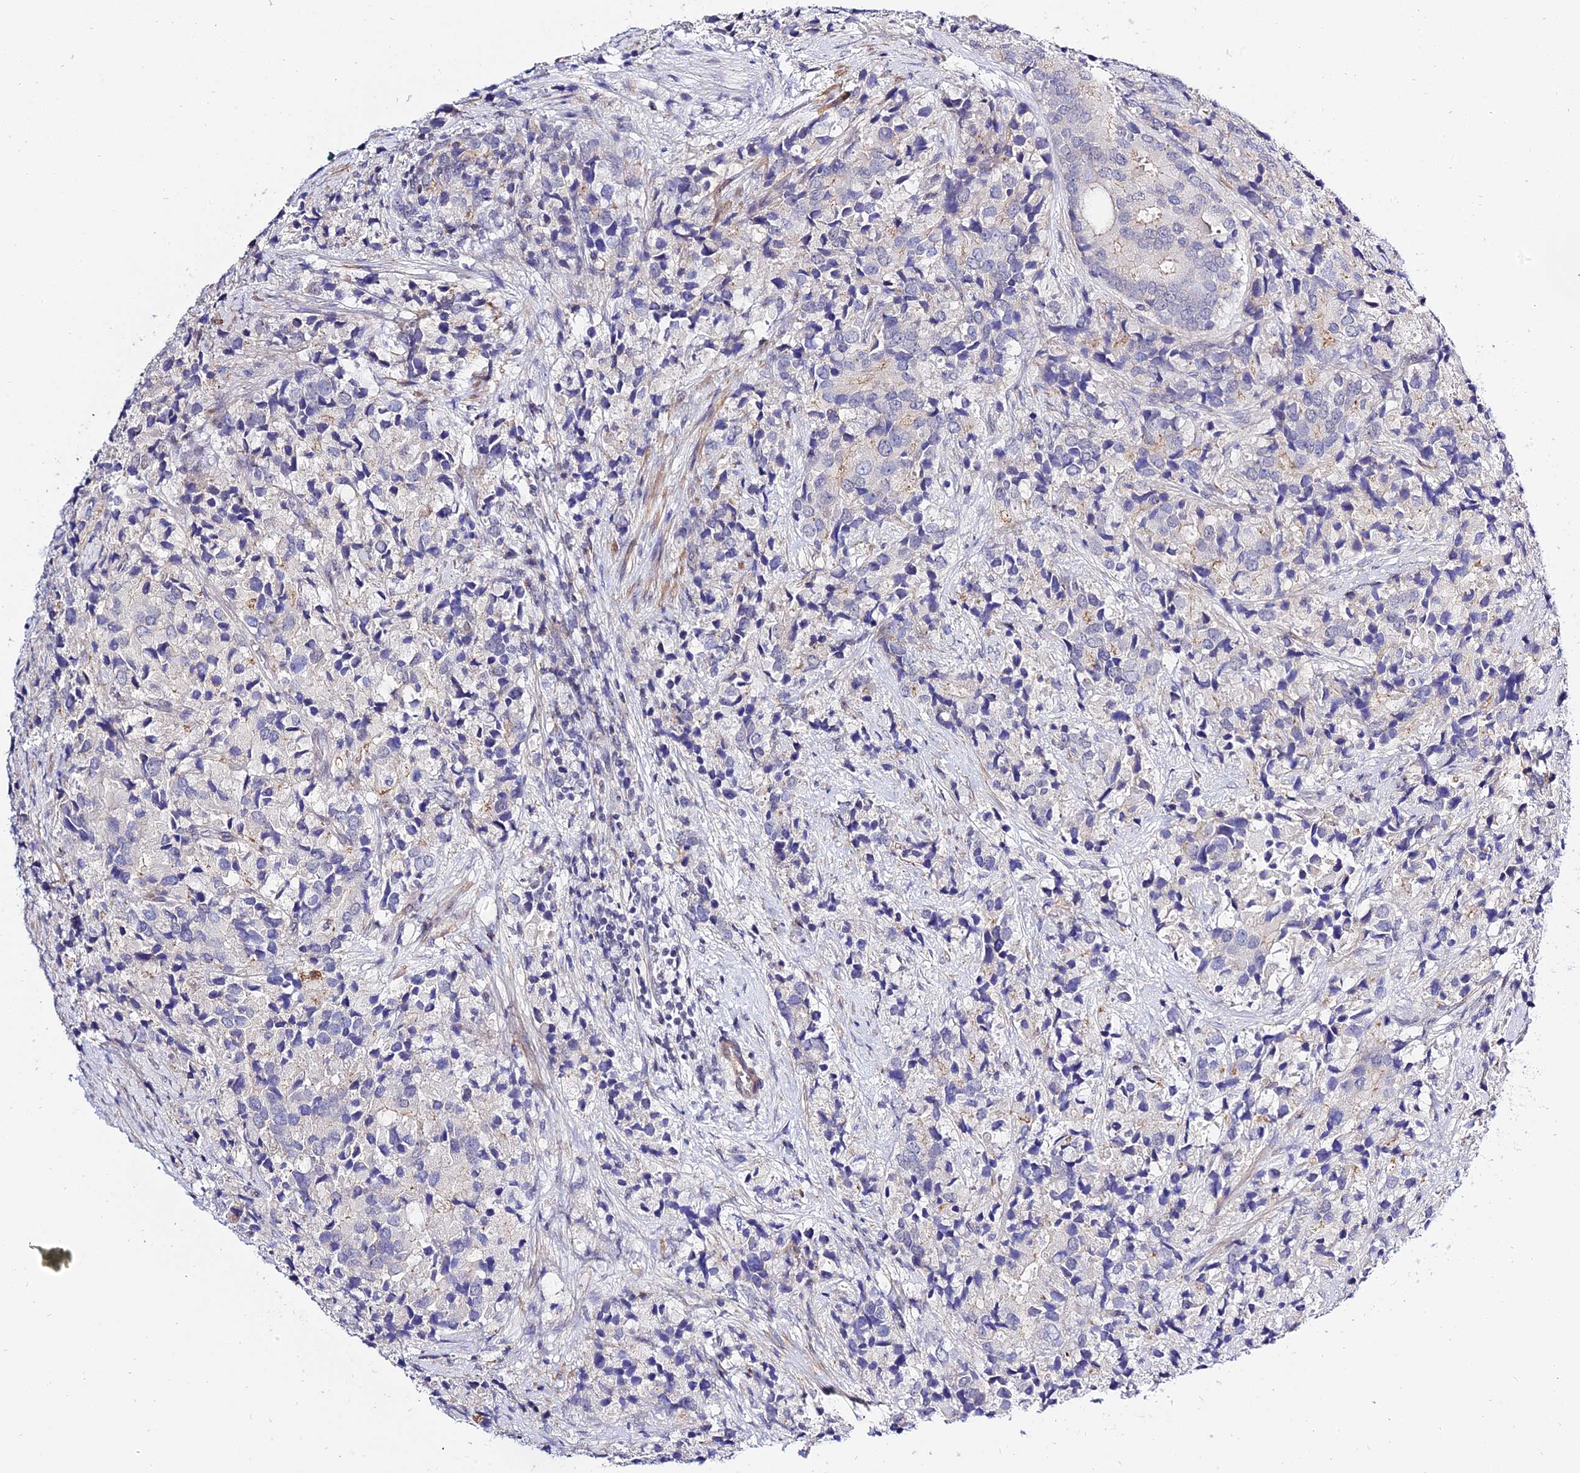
{"staining": {"intensity": "negative", "quantity": "none", "location": "none"}, "tissue": "prostate cancer", "cell_type": "Tumor cells", "image_type": "cancer", "snomed": [{"axis": "morphology", "description": "Adenocarcinoma, High grade"}, {"axis": "topography", "description": "Prostate"}], "caption": "This histopathology image is of prostate cancer stained with immunohistochemistry to label a protein in brown with the nuclei are counter-stained blue. There is no expression in tumor cells.", "gene": "ZNF628", "patient": {"sex": "male", "age": 62}}